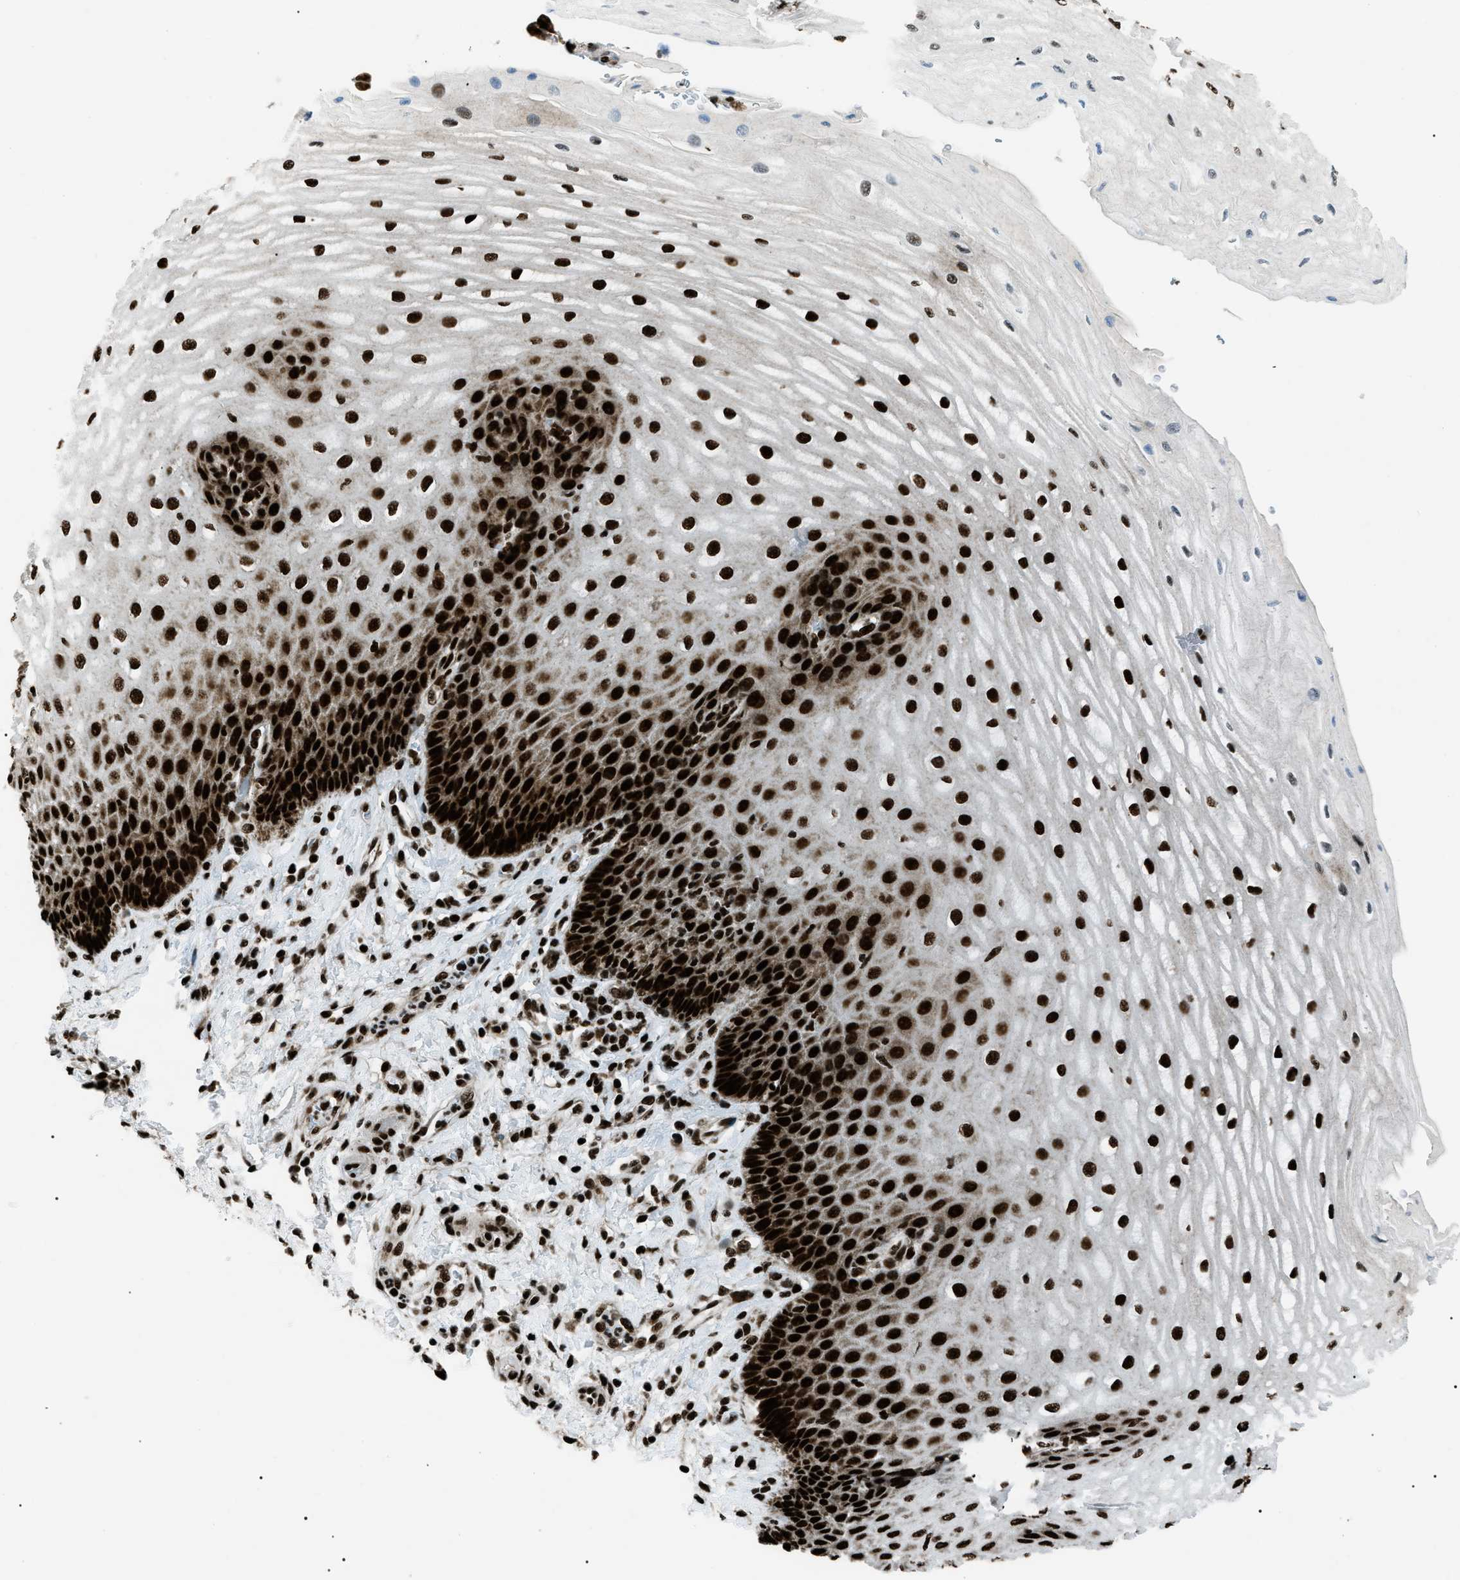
{"staining": {"intensity": "strong", "quantity": ">75%", "location": "nuclear"}, "tissue": "esophagus", "cell_type": "Squamous epithelial cells", "image_type": "normal", "snomed": [{"axis": "morphology", "description": "Normal tissue, NOS"}, {"axis": "topography", "description": "Esophagus"}], "caption": "Squamous epithelial cells exhibit high levels of strong nuclear positivity in about >75% of cells in unremarkable esophagus. The protein of interest is shown in brown color, while the nuclei are stained blue.", "gene": "HNRNPK", "patient": {"sex": "male", "age": 54}}